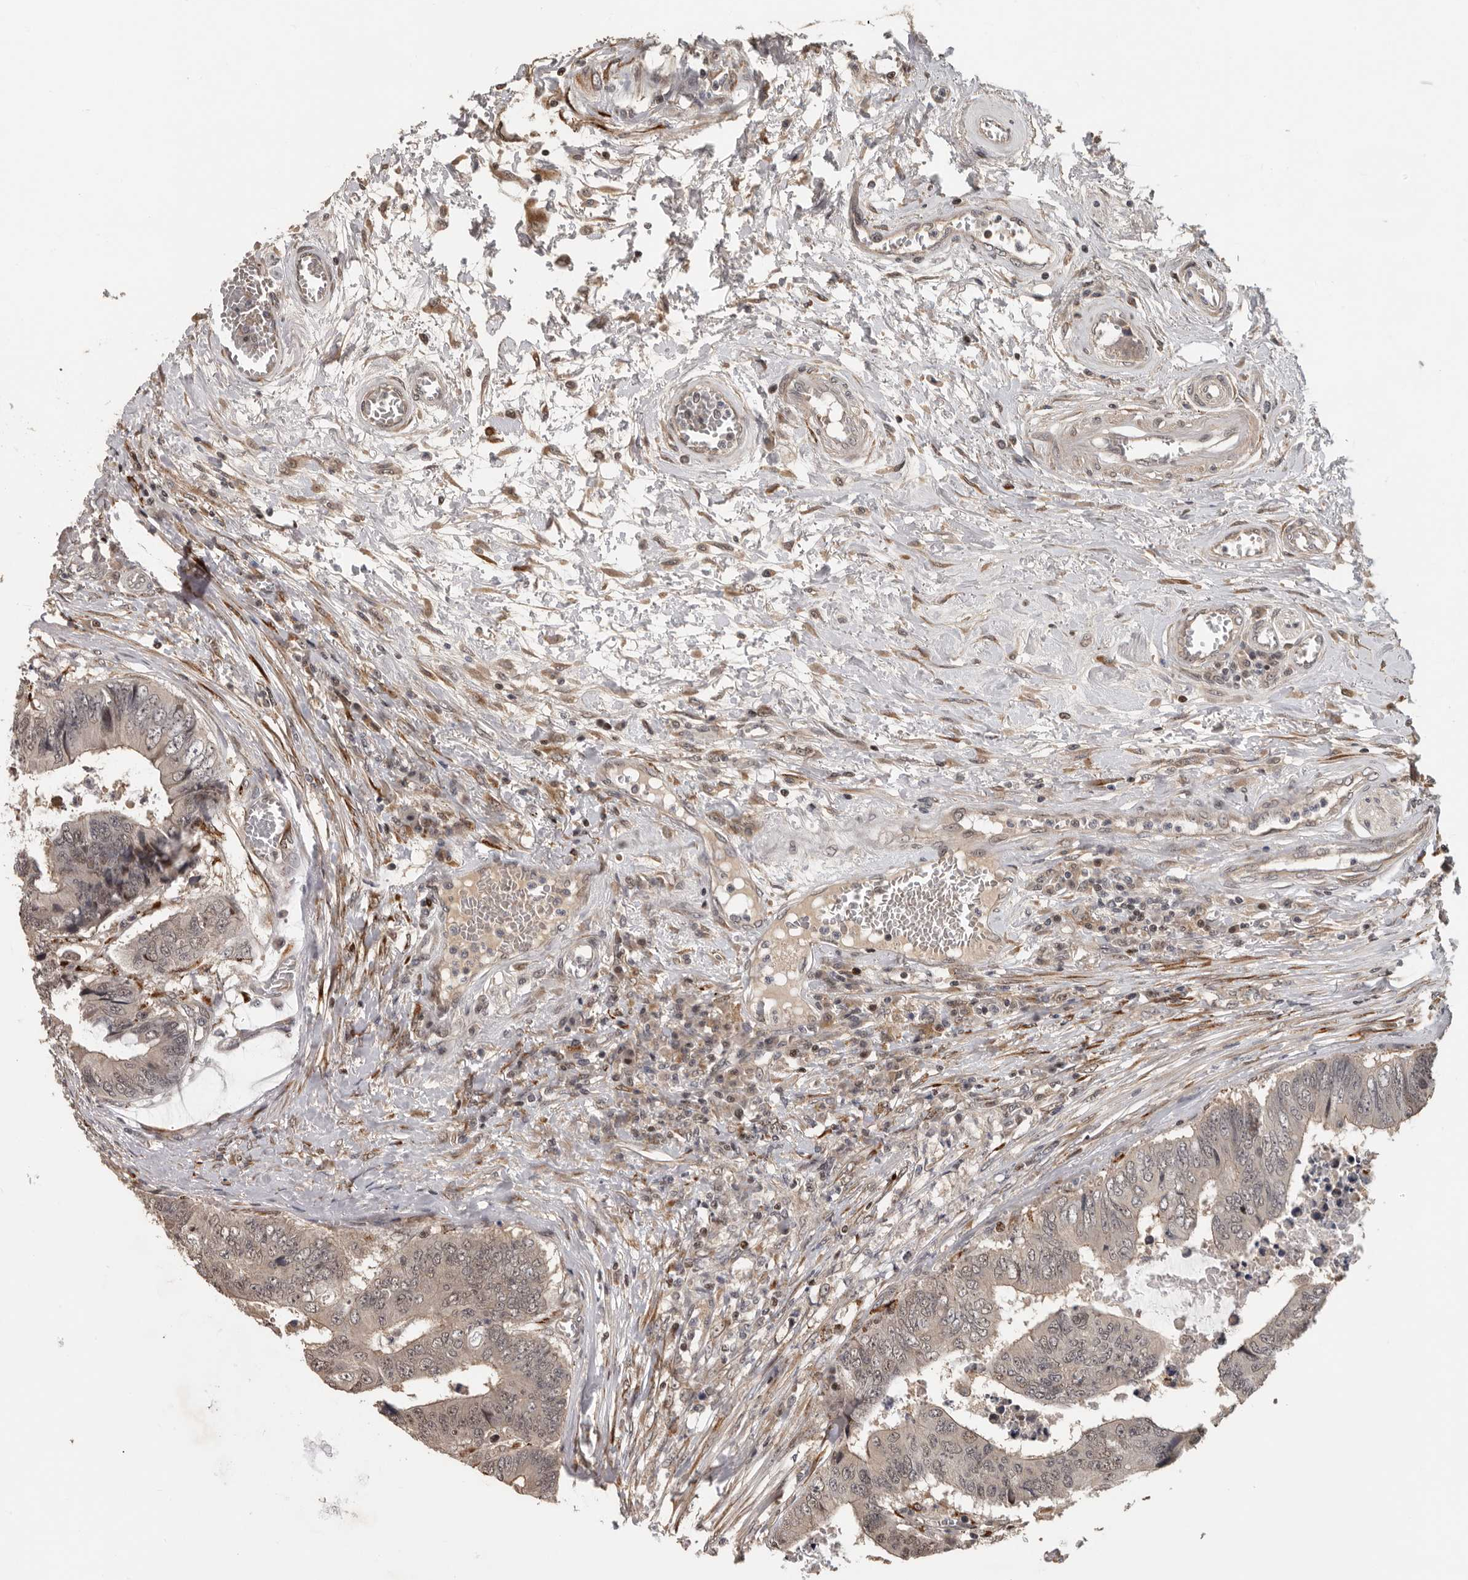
{"staining": {"intensity": "weak", "quantity": ">75%", "location": "nuclear"}, "tissue": "colorectal cancer", "cell_type": "Tumor cells", "image_type": "cancer", "snomed": [{"axis": "morphology", "description": "Adenocarcinoma, NOS"}, {"axis": "topography", "description": "Rectum"}], "caption": "IHC histopathology image of neoplastic tissue: colorectal adenocarcinoma stained using IHC demonstrates low levels of weak protein expression localized specifically in the nuclear of tumor cells, appearing as a nuclear brown color.", "gene": "HENMT1", "patient": {"sex": "male", "age": 84}}